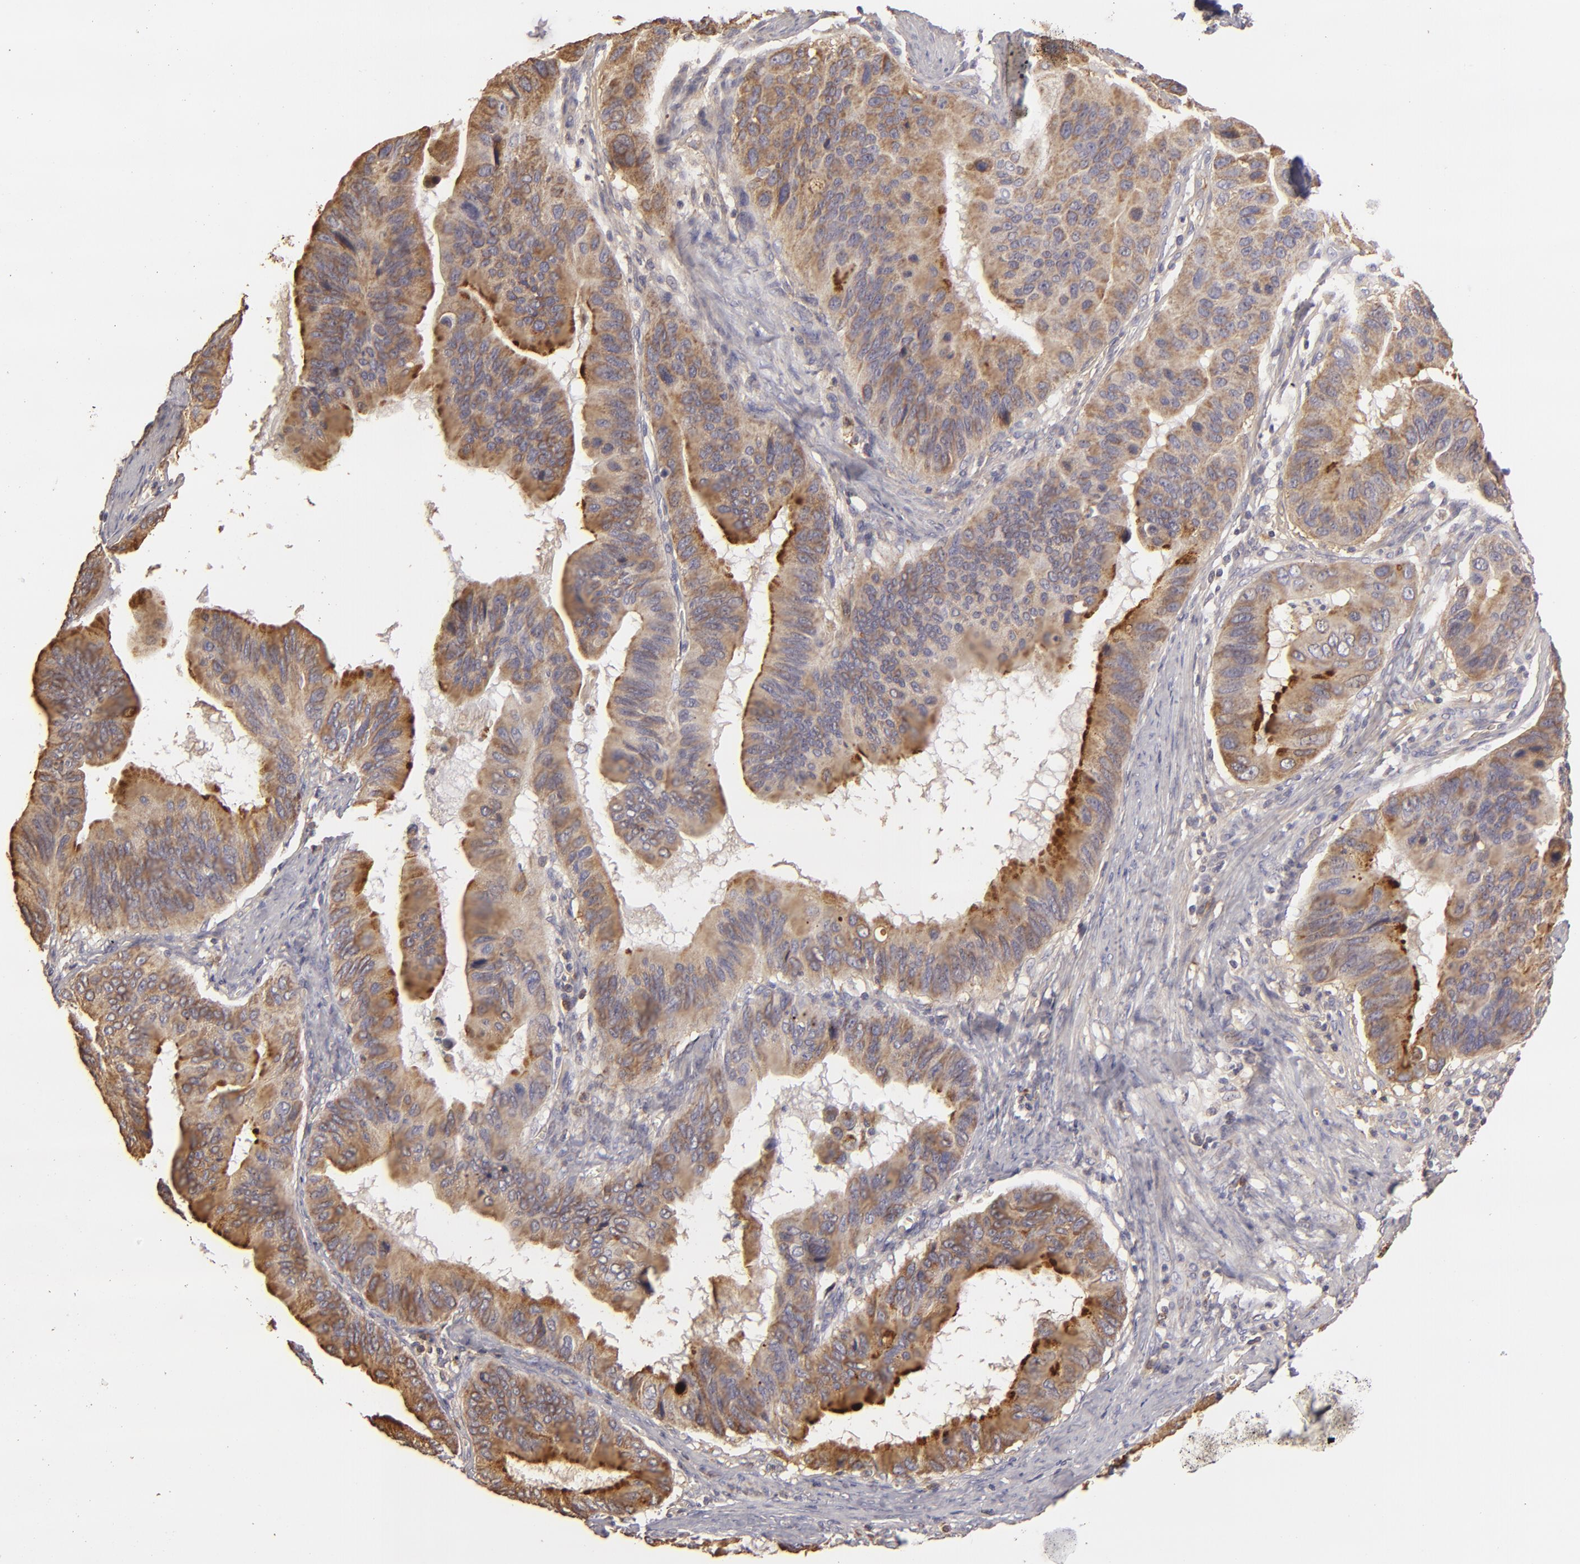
{"staining": {"intensity": "moderate", "quantity": ">75%", "location": "cytoplasmic/membranous"}, "tissue": "stomach cancer", "cell_type": "Tumor cells", "image_type": "cancer", "snomed": [{"axis": "morphology", "description": "Adenocarcinoma, NOS"}, {"axis": "topography", "description": "Stomach, upper"}], "caption": "A histopathology image of stomach cancer (adenocarcinoma) stained for a protein shows moderate cytoplasmic/membranous brown staining in tumor cells.", "gene": "CFB", "patient": {"sex": "male", "age": 80}}